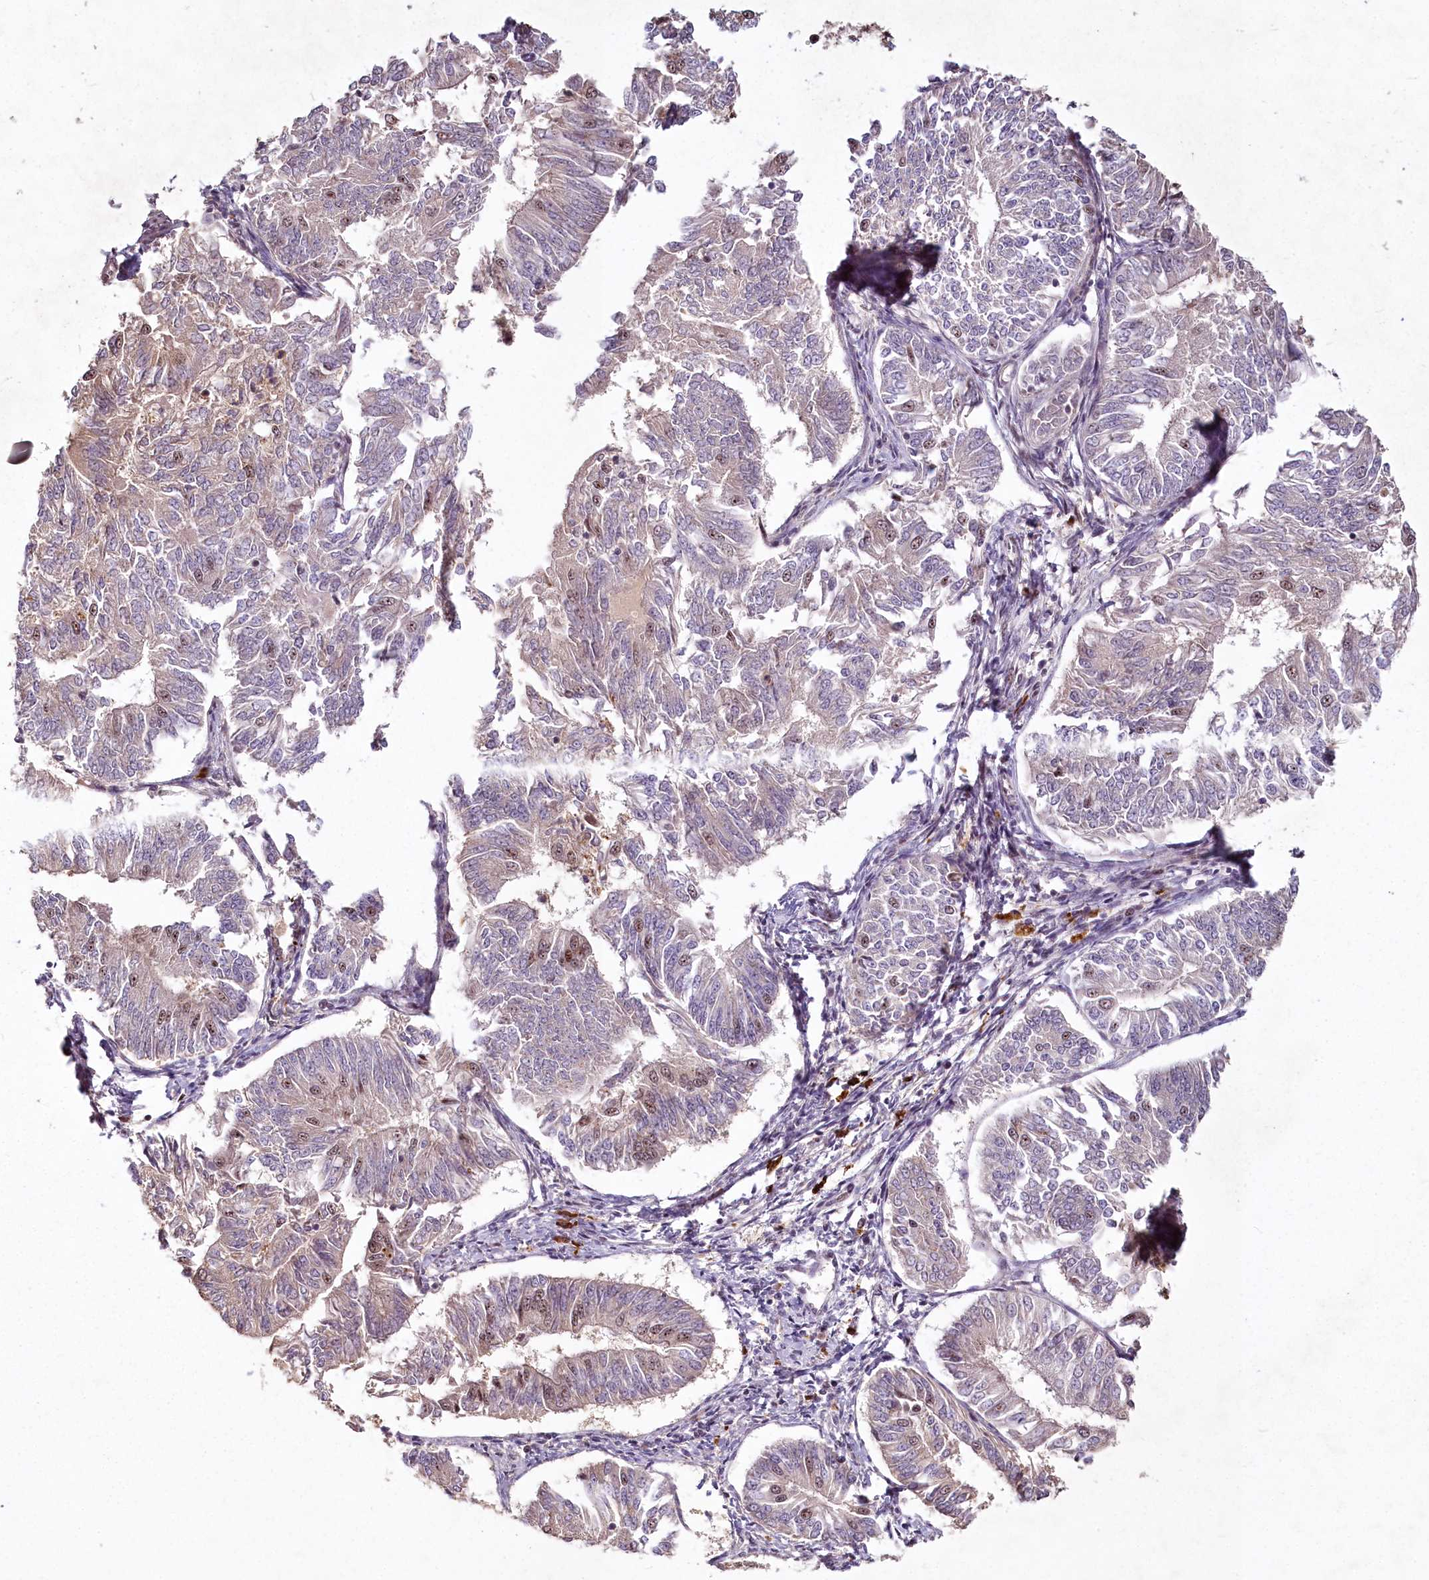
{"staining": {"intensity": "weak", "quantity": "<25%", "location": "nuclear"}, "tissue": "endometrial cancer", "cell_type": "Tumor cells", "image_type": "cancer", "snomed": [{"axis": "morphology", "description": "Adenocarcinoma, NOS"}, {"axis": "topography", "description": "Endometrium"}], "caption": "IHC of endometrial cancer displays no staining in tumor cells.", "gene": "PYROXD1", "patient": {"sex": "female", "age": 58}}